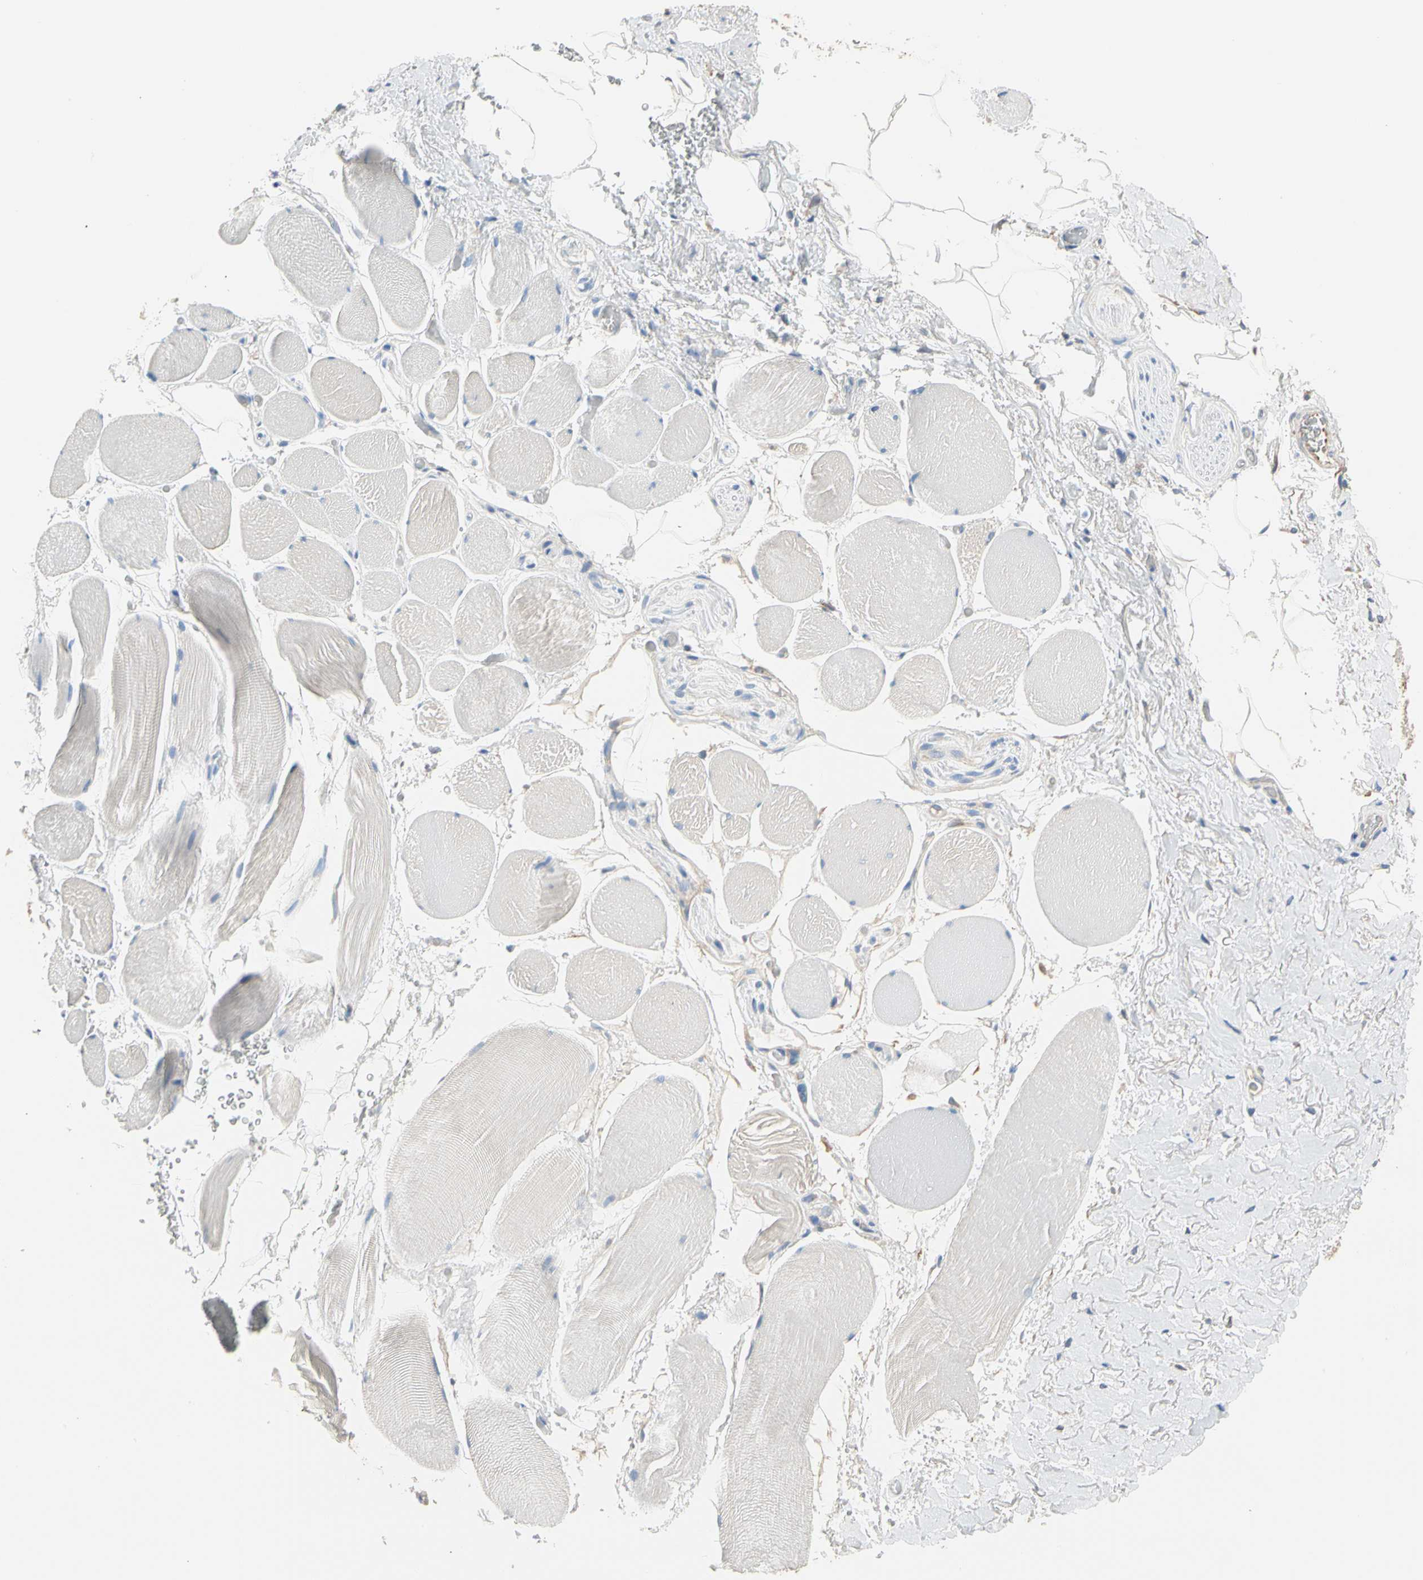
{"staining": {"intensity": "weak", "quantity": "<25%", "location": "cytoplasmic/membranous"}, "tissue": "adipose tissue", "cell_type": "Adipocytes", "image_type": "normal", "snomed": [{"axis": "morphology", "description": "Normal tissue, NOS"}, {"axis": "topography", "description": "Soft tissue"}, {"axis": "topography", "description": "Peripheral nerve tissue"}], "caption": "The IHC image has no significant positivity in adipocytes of adipose tissue. Nuclei are stained in blue.", "gene": "BBOX1", "patient": {"sex": "female", "age": 71}}